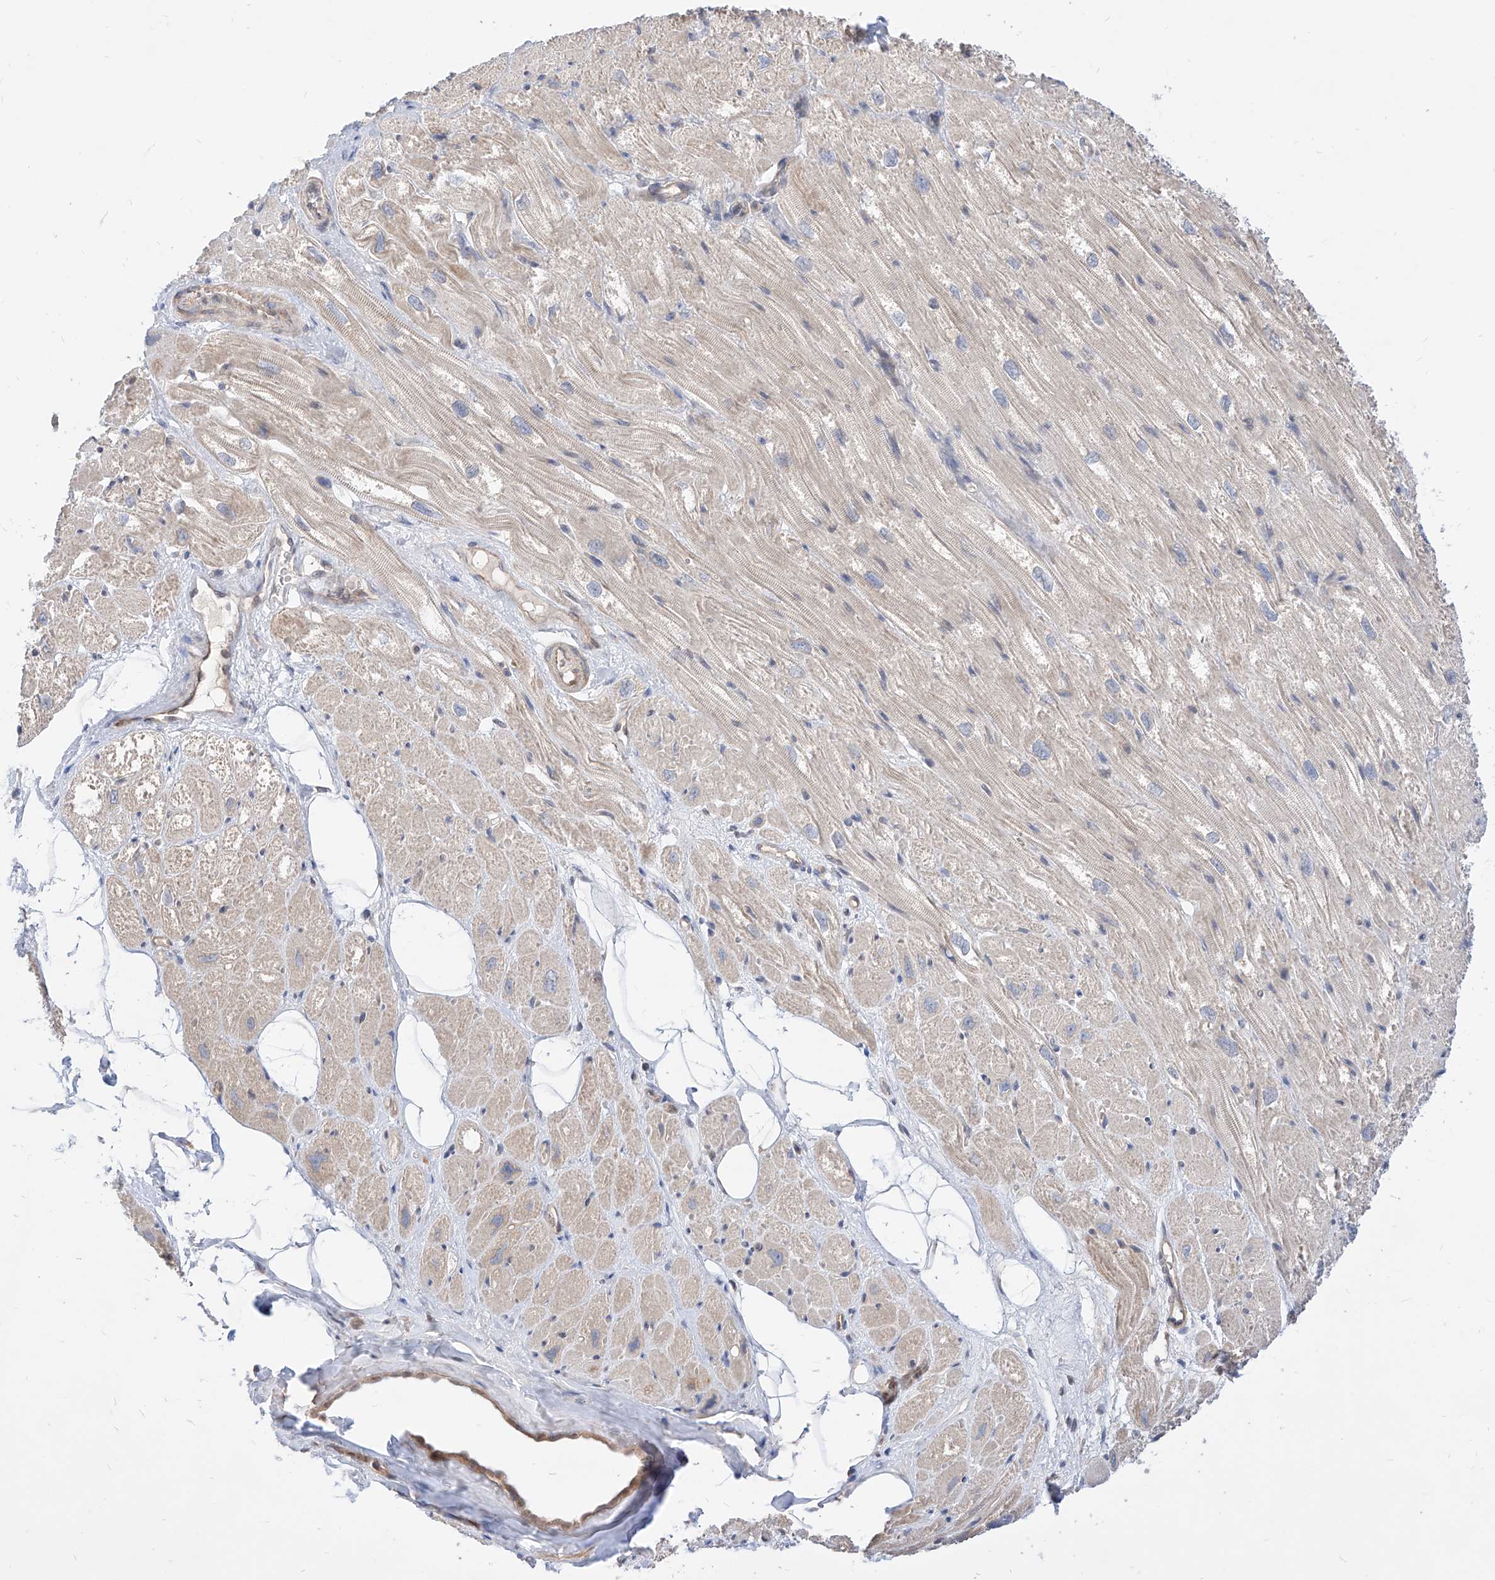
{"staining": {"intensity": "moderate", "quantity": "25%-75%", "location": "cytoplasmic/membranous"}, "tissue": "heart muscle", "cell_type": "Cardiomyocytes", "image_type": "normal", "snomed": [{"axis": "morphology", "description": "Normal tissue, NOS"}, {"axis": "topography", "description": "Heart"}], "caption": "The image shows immunohistochemical staining of benign heart muscle. There is moderate cytoplasmic/membranous positivity is seen in approximately 25%-75% of cardiomyocytes. (DAB (3,3'-diaminobenzidine) IHC, brown staining for protein, blue staining for nuclei).", "gene": "TSNAX", "patient": {"sex": "male", "age": 50}}